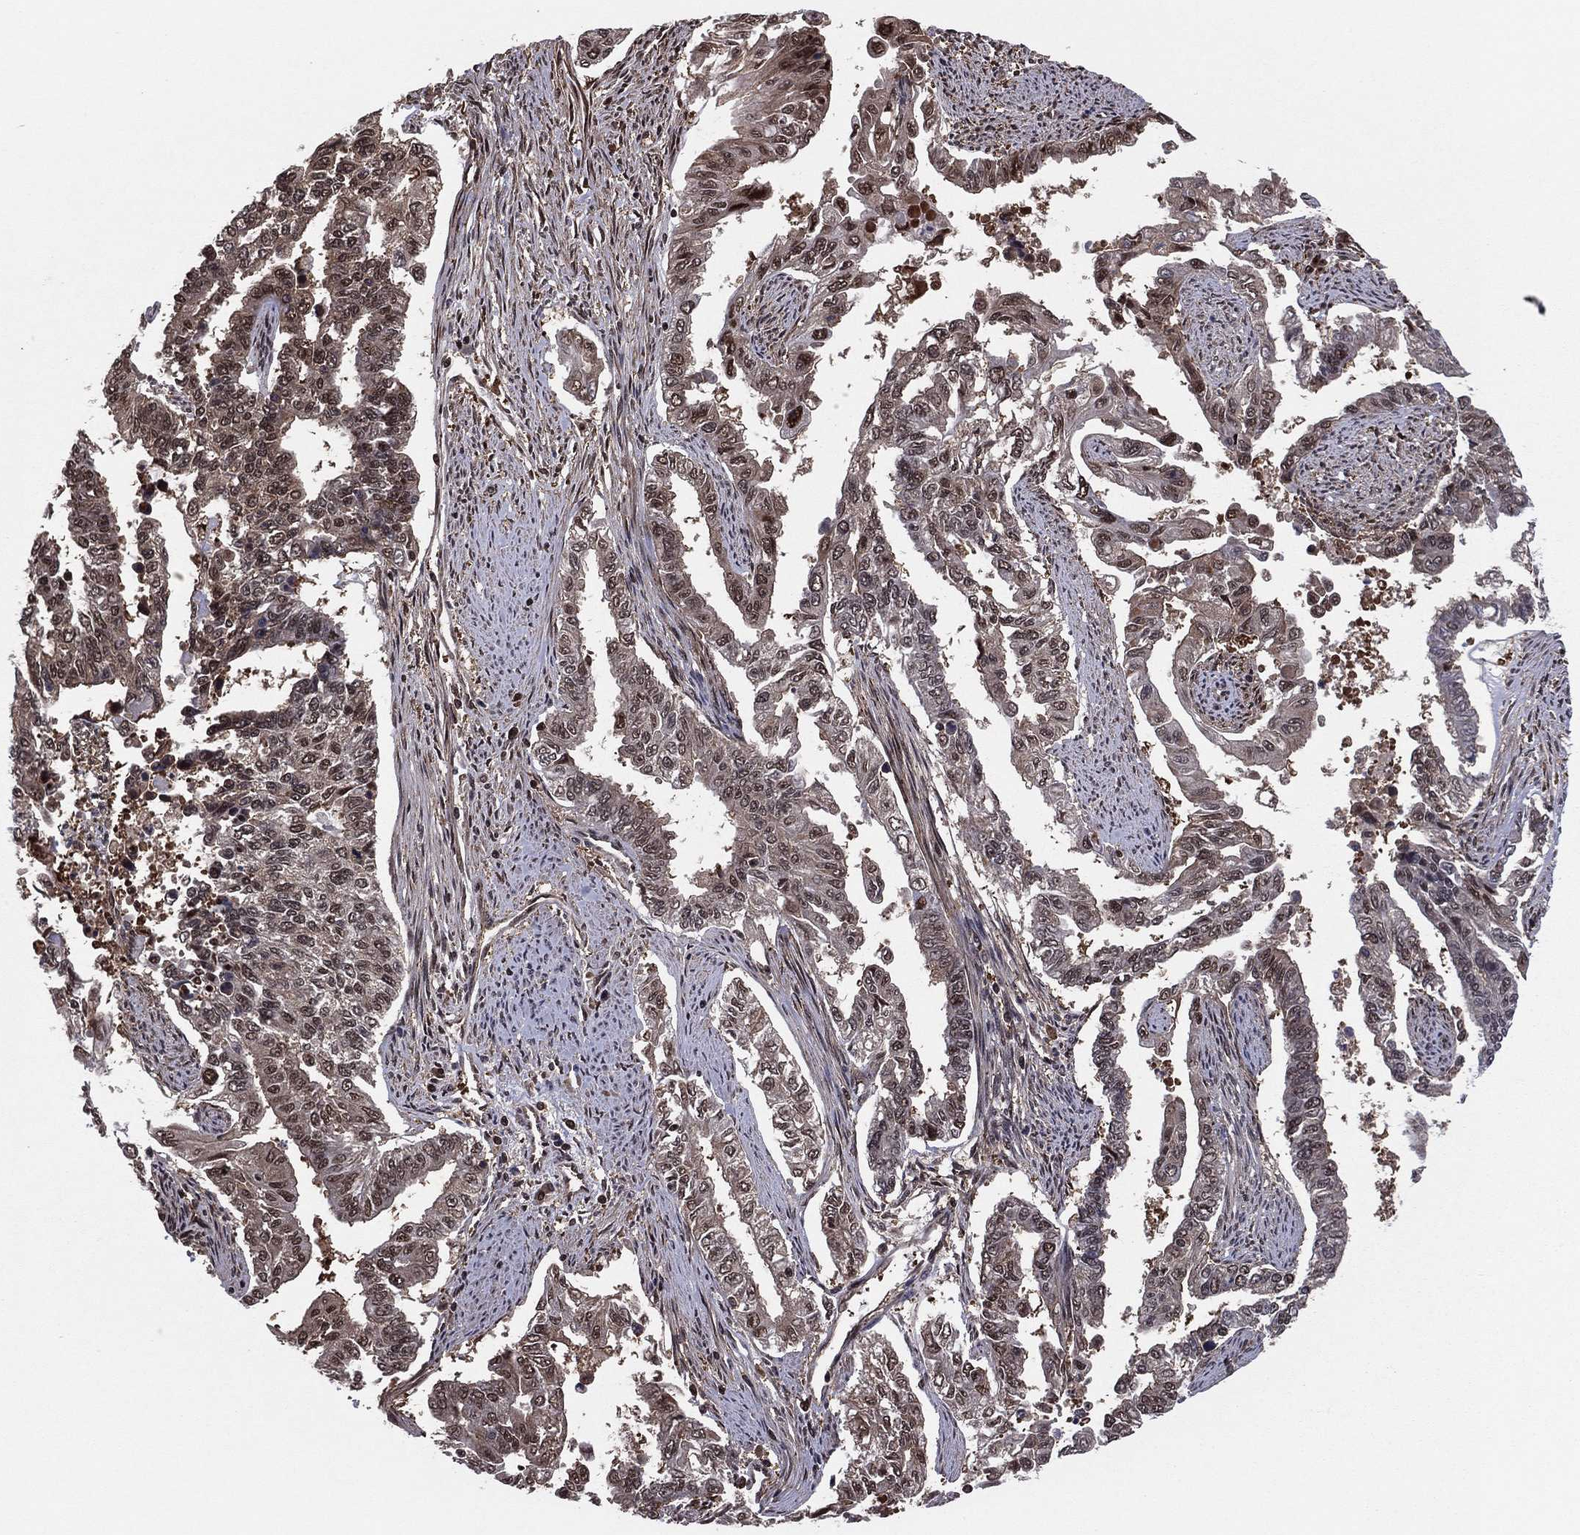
{"staining": {"intensity": "moderate", "quantity": ">75%", "location": "cytoplasmic/membranous,nuclear"}, "tissue": "endometrial cancer", "cell_type": "Tumor cells", "image_type": "cancer", "snomed": [{"axis": "morphology", "description": "Adenocarcinoma, NOS"}, {"axis": "topography", "description": "Uterus"}], "caption": "The image reveals staining of endometrial cancer, revealing moderate cytoplasmic/membranous and nuclear protein positivity (brown color) within tumor cells.", "gene": "ICOSLG", "patient": {"sex": "female", "age": 59}}